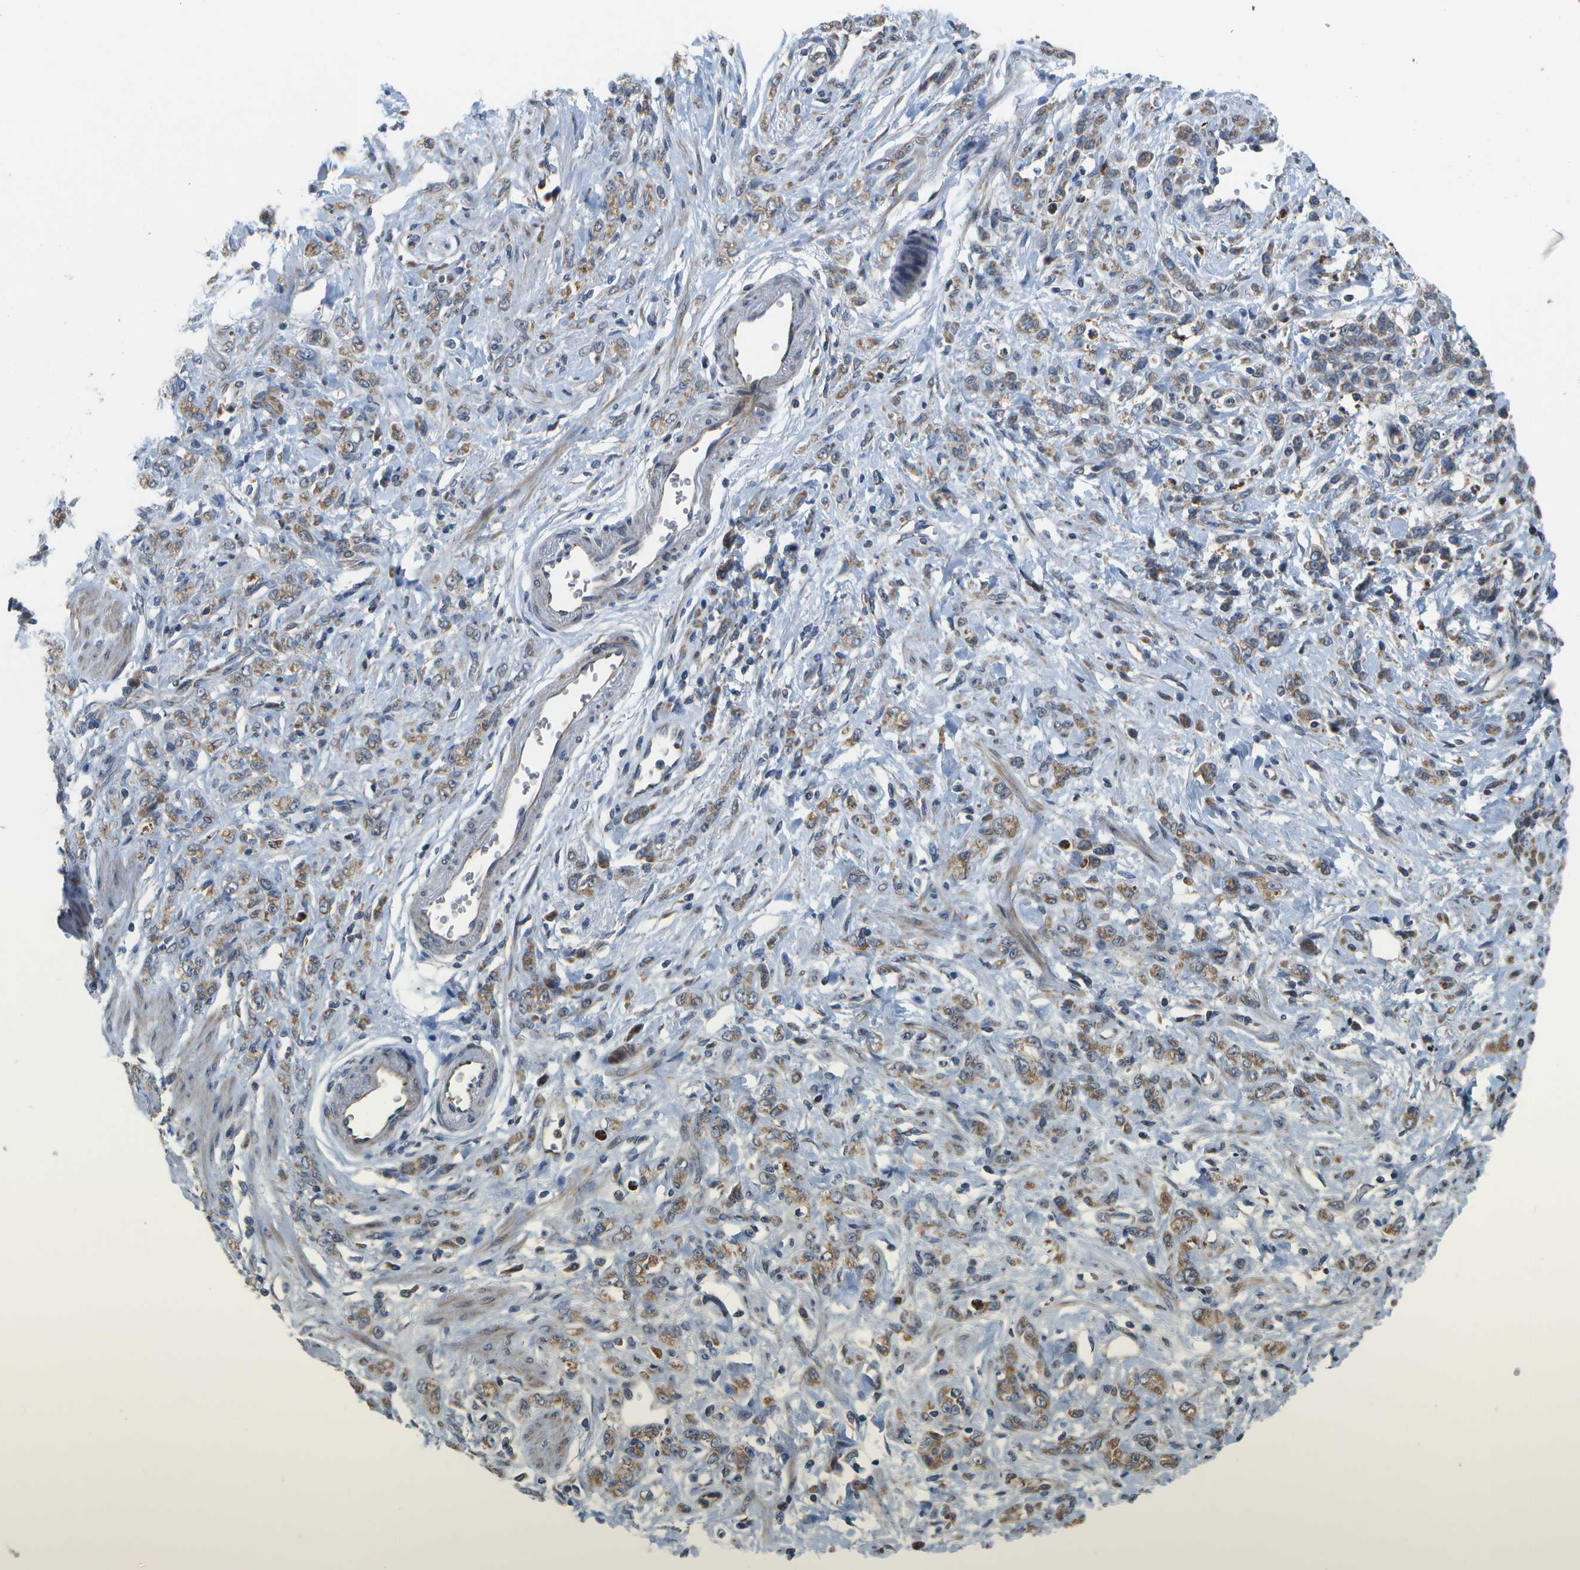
{"staining": {"intensity": "moderate", "quantity": ">75%", "location": "cytoplasmic/membranous"}, "tissue": "stomach cancer", "cell_type": "Tumor cells", "image_type": "cancer", "snomed": [{"axis": "morphology", "description": "Normal tissue, NOS"}, {"axis": "morphology", "description": "Adenocarcinoma, NOS"}, {"axis": "topography", "description": "Stomach"}], "caption": "Brown immunohistochemical staining in stomach cancer displays moderate cytoplasmic/membranous positivity in about >75% of tumor cells.", "gene": "HADHA", "patient": {"sex": "male", "age": 82}}